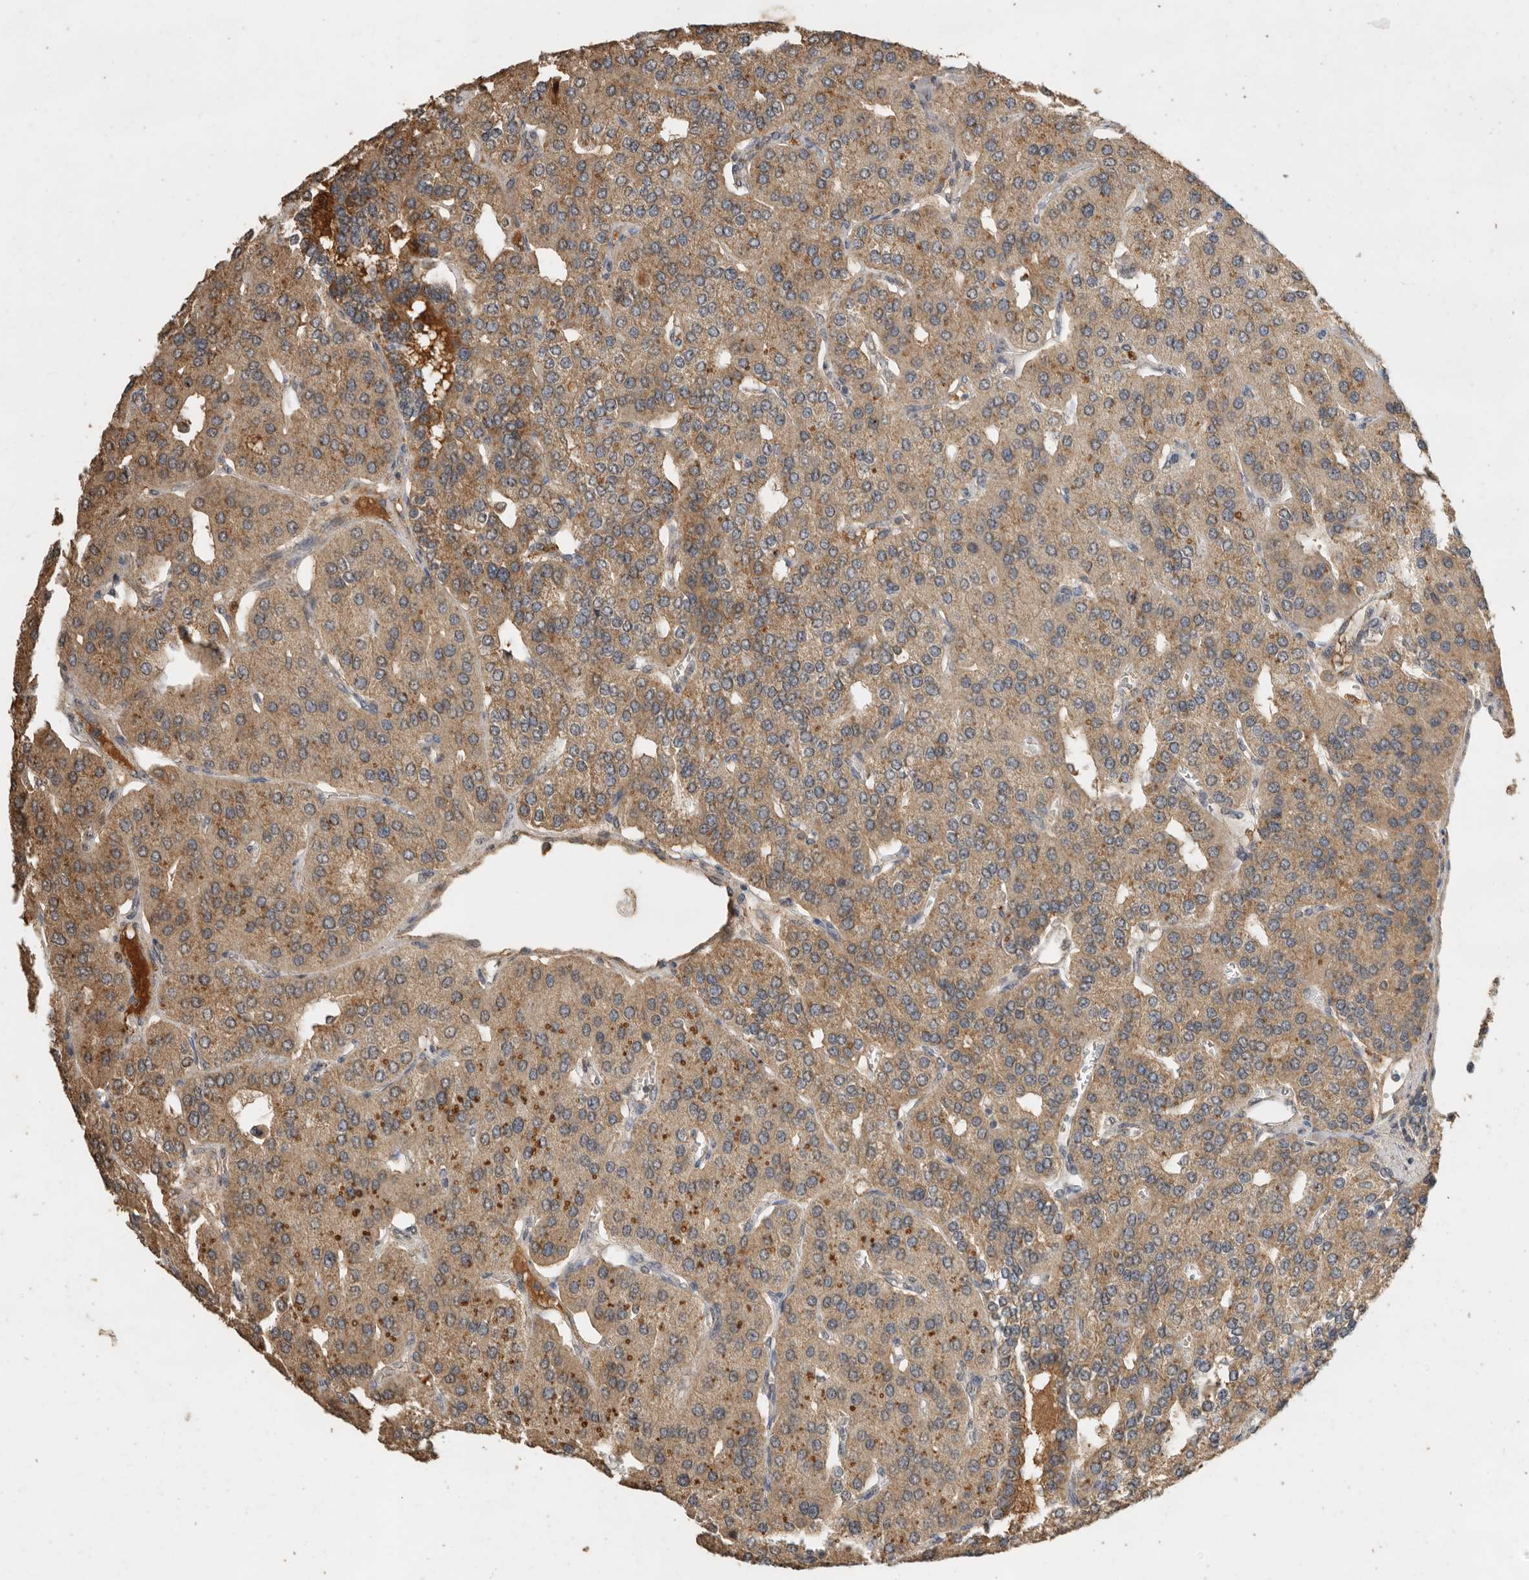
{"staining": {"intensity": "moderate", "quantity": ">75%", "location": "cytoplasmic/membranous"}, "tissue": "parathyroid gland", "cell_type": "Glandular cells", "image_type": "normal", "snomed": [{"axis": "morphology", "description": "Normal tissue, NOS"}, {"axis": "morphology", "description": "Adenoma, NOS"}, {"axis": "topography", "description": "Parathyroid gland"}], "caption": "Immunohistochemistry image of unremarkable parathyroid gland: parathyroid gland stained using immunohistochemistry (IHC) reveals medium levels of moderate protein expression localized specifically in the cytoplasmic/membranous of glandular cells, appearing as a cytoplasmic/membranous brown color.", "gene": "CTF1", "patient": {"sex": "female", "age": 86}}